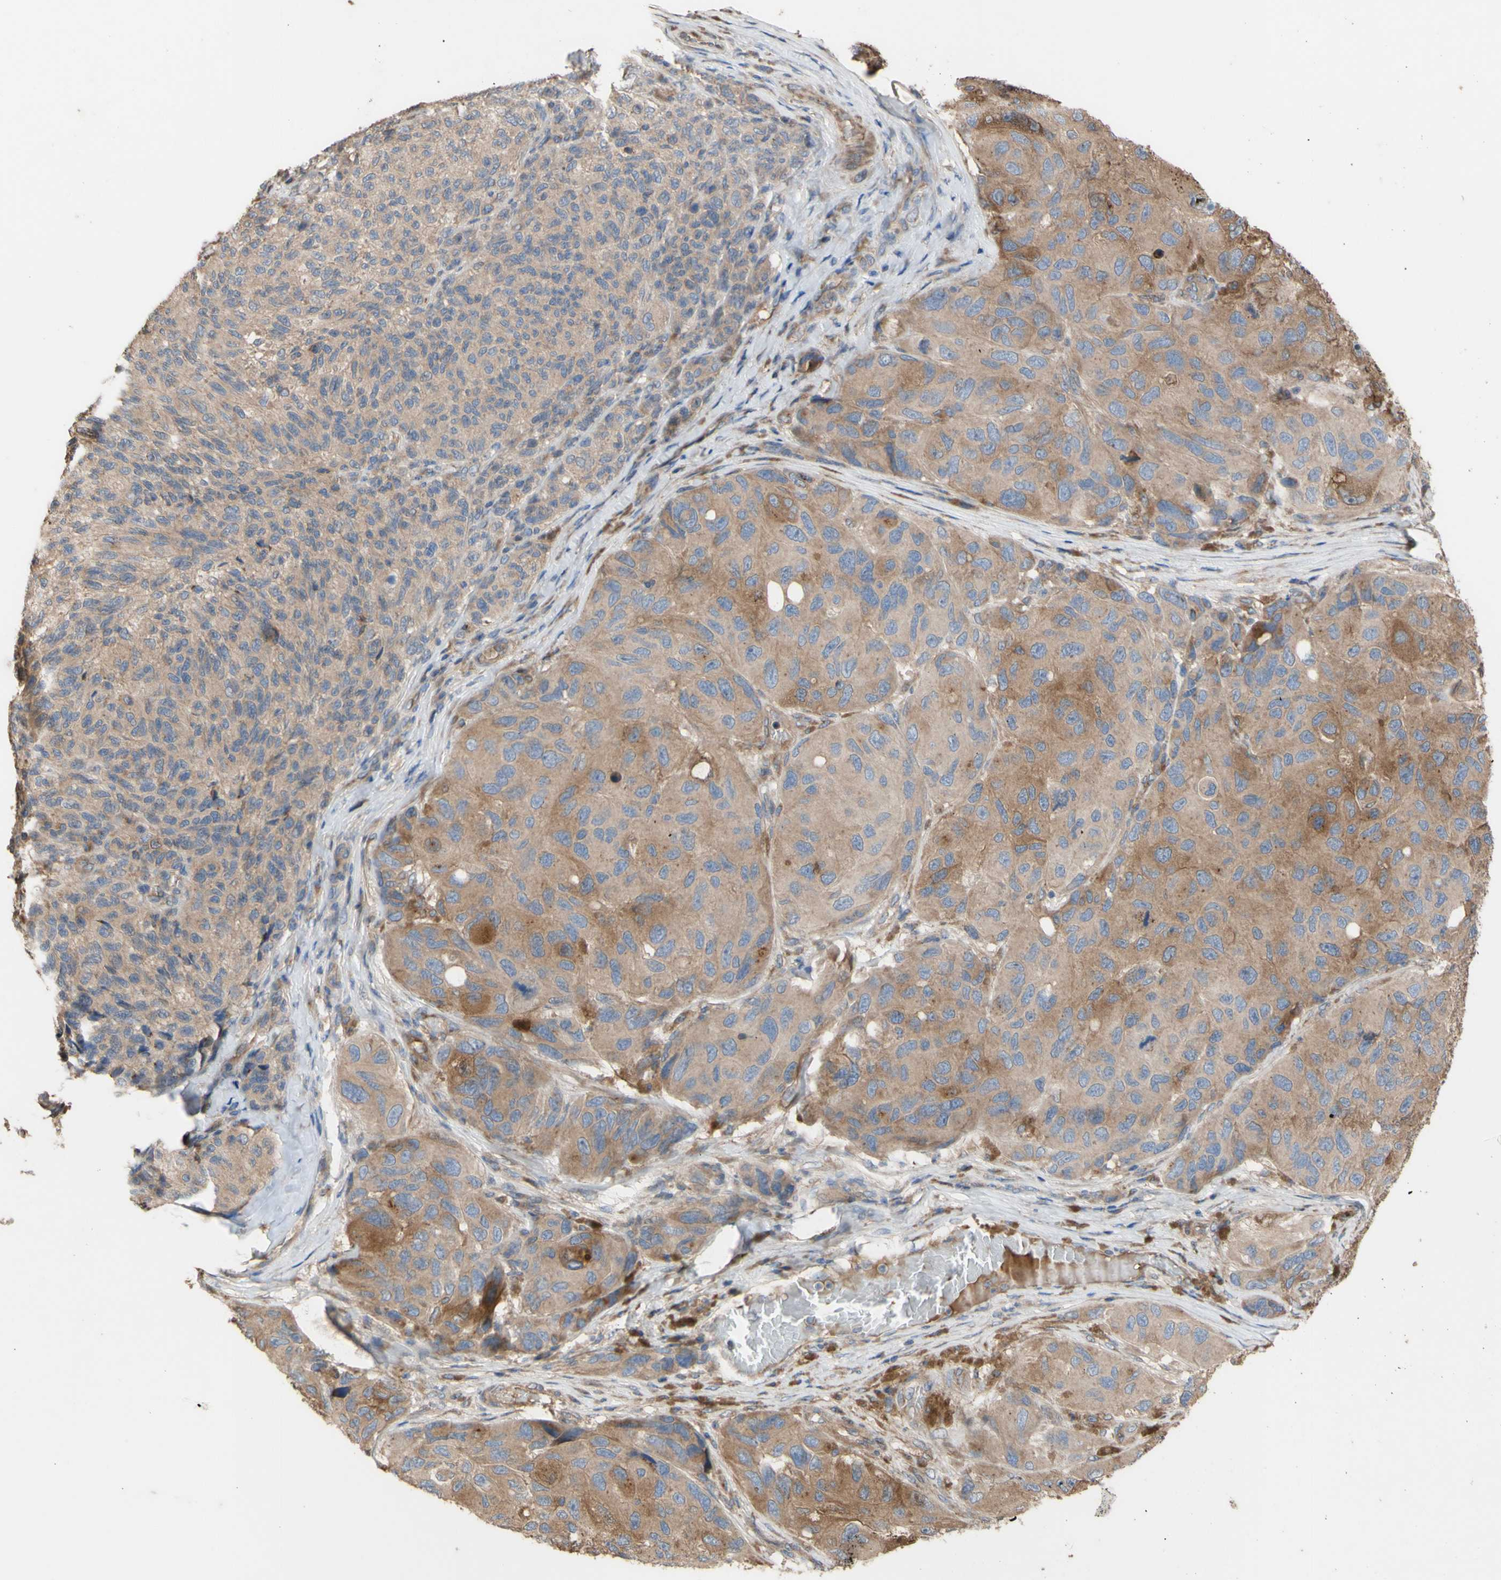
{"staining": {"intensity": "moderate", "quantity": ">75%", "location": "cytoplasmic/membranous"}, "tissue": "melanoma", "cell_type": "Tumor cells", "image_type": "cancer", "snomed": [{"axis": "morphology", "description": "Malignant melanoma, NOS"}, {"axis": "topography", "description": "Skin"}], "caption": "A photomicrograph of malignant melanoma stained for a protein demonstrates moderate cytoplasmic/membranous brown staining in tumor cells.", "gene": "NECTIN3", "patient": {"sex": "female", "age": 73}}